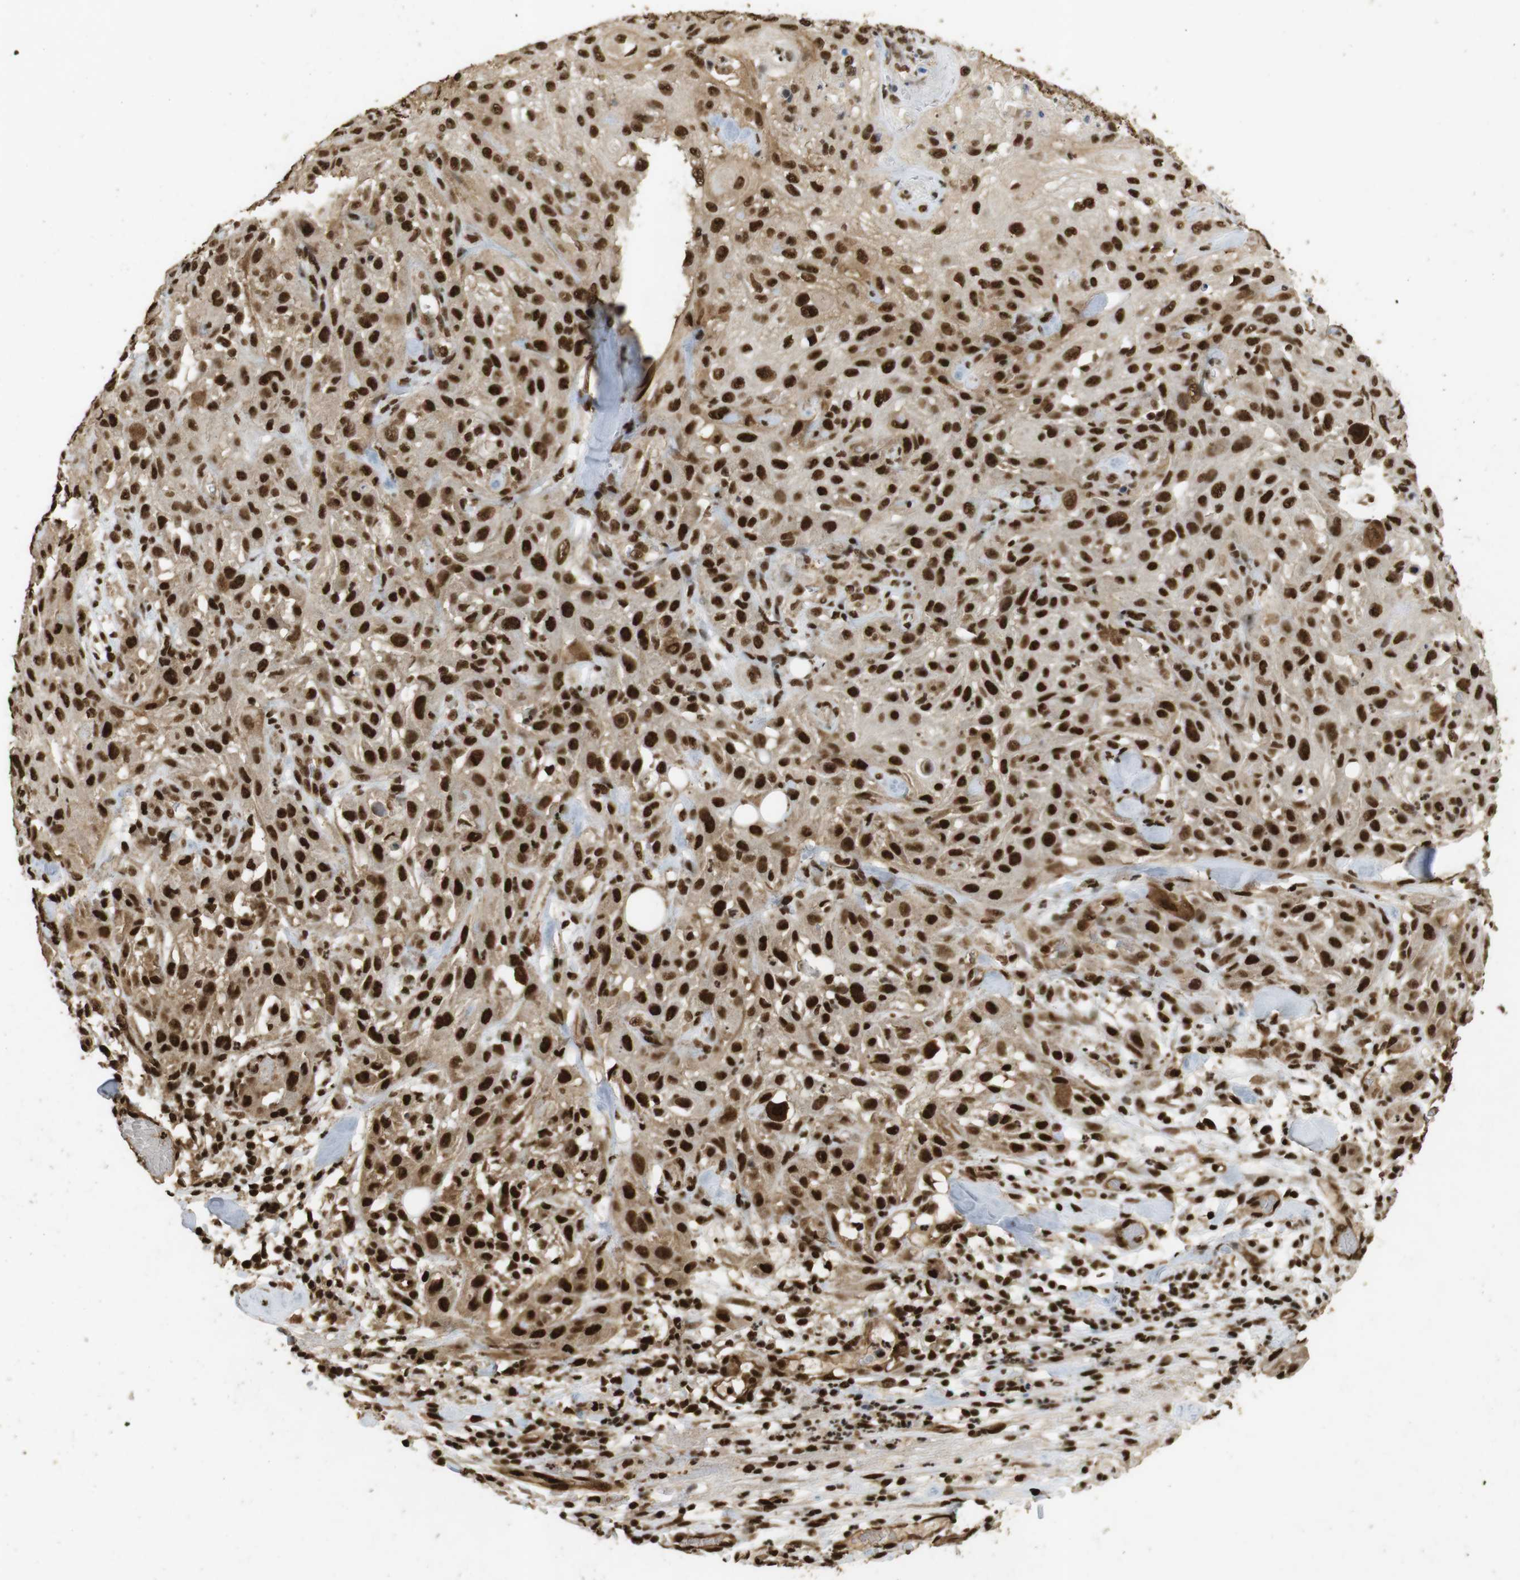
{"staining": {"intensity": "strong", "quantity": ">75%", "location": "cytoplasmic/membranous,nuclear"}, "tissue": "skin cancer", "cell_type": "Tumor cells", "image_type": "cancer", "snomed": [{"axis": "morphology", "description": "Squamous cell carcinoma, NOS"}, {"axis": "topography", "description": "Skin"}], "caption": "IHC histopathology image of neoplastic tissue: skin cancer stained using immunohistochemistry (IHC) displays high levels of strong protein expression localized specifically in the cytoplasmic/membranous and nuclear of tumor cells, appearing as a cytoplasmic/membranous and nuclear brown color.", "gene": "GATA4", "patient": {"sex": "male", "age": 75}}